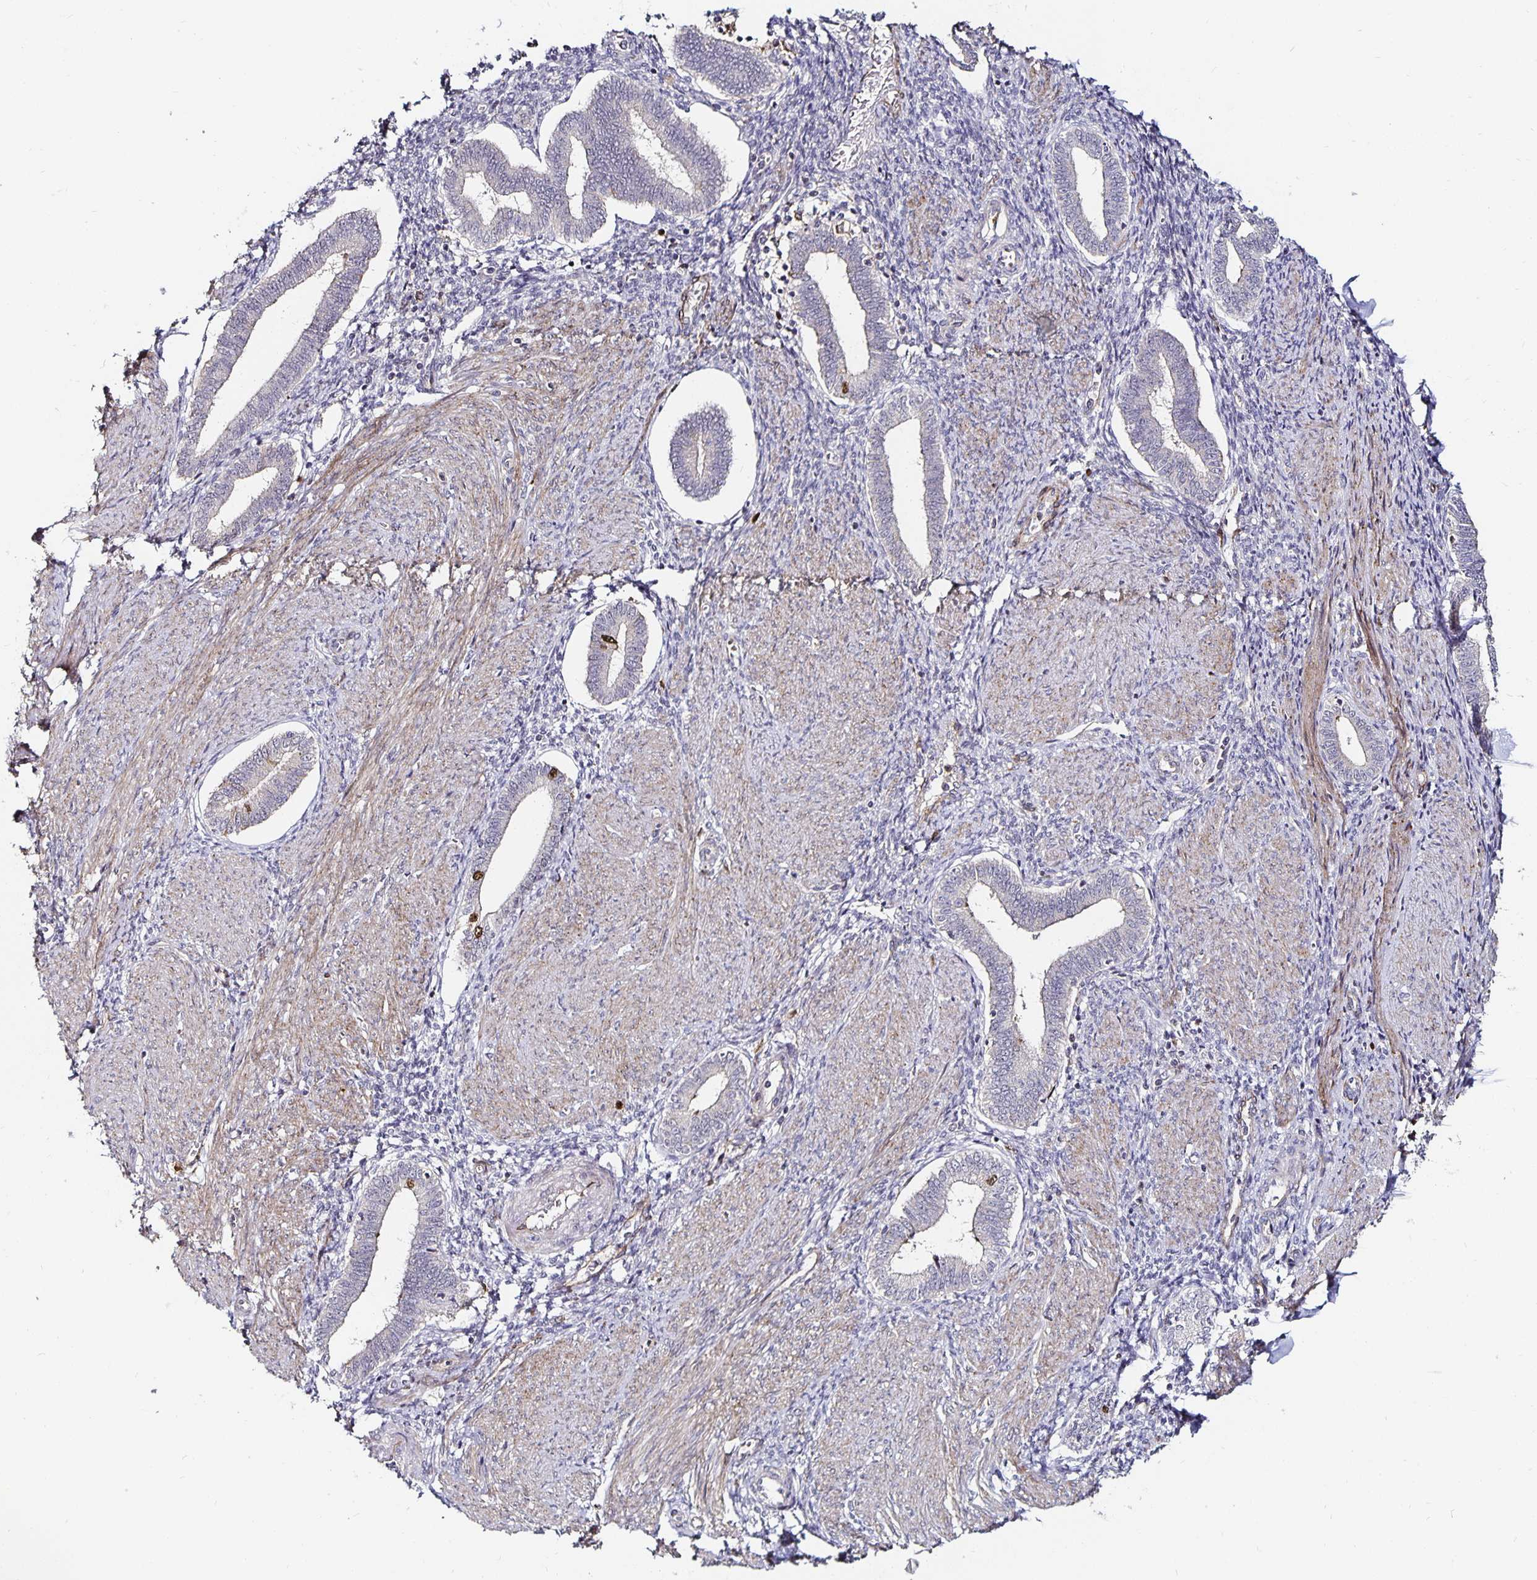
{"staining": {"intensity": "negative", "quantity": "none", "location": "none"}, "tissue": "endometrium", "cell_type": "Cells in endometrial stroma", "image_type": "normal", "snomed": [{"axis": "morphology", "description": "Normal tissue, NOS"}, {"axis": "topography", "description": "Endometrium"}], "caption": "Cells in endometrial stroma are negative for protein expression in normal human endometrium. (Brightfield microscopy of DAB immunohistochemistry at high magnification).", "gene": "ANLN", "patient": {"sex": "female", "age": 42}}